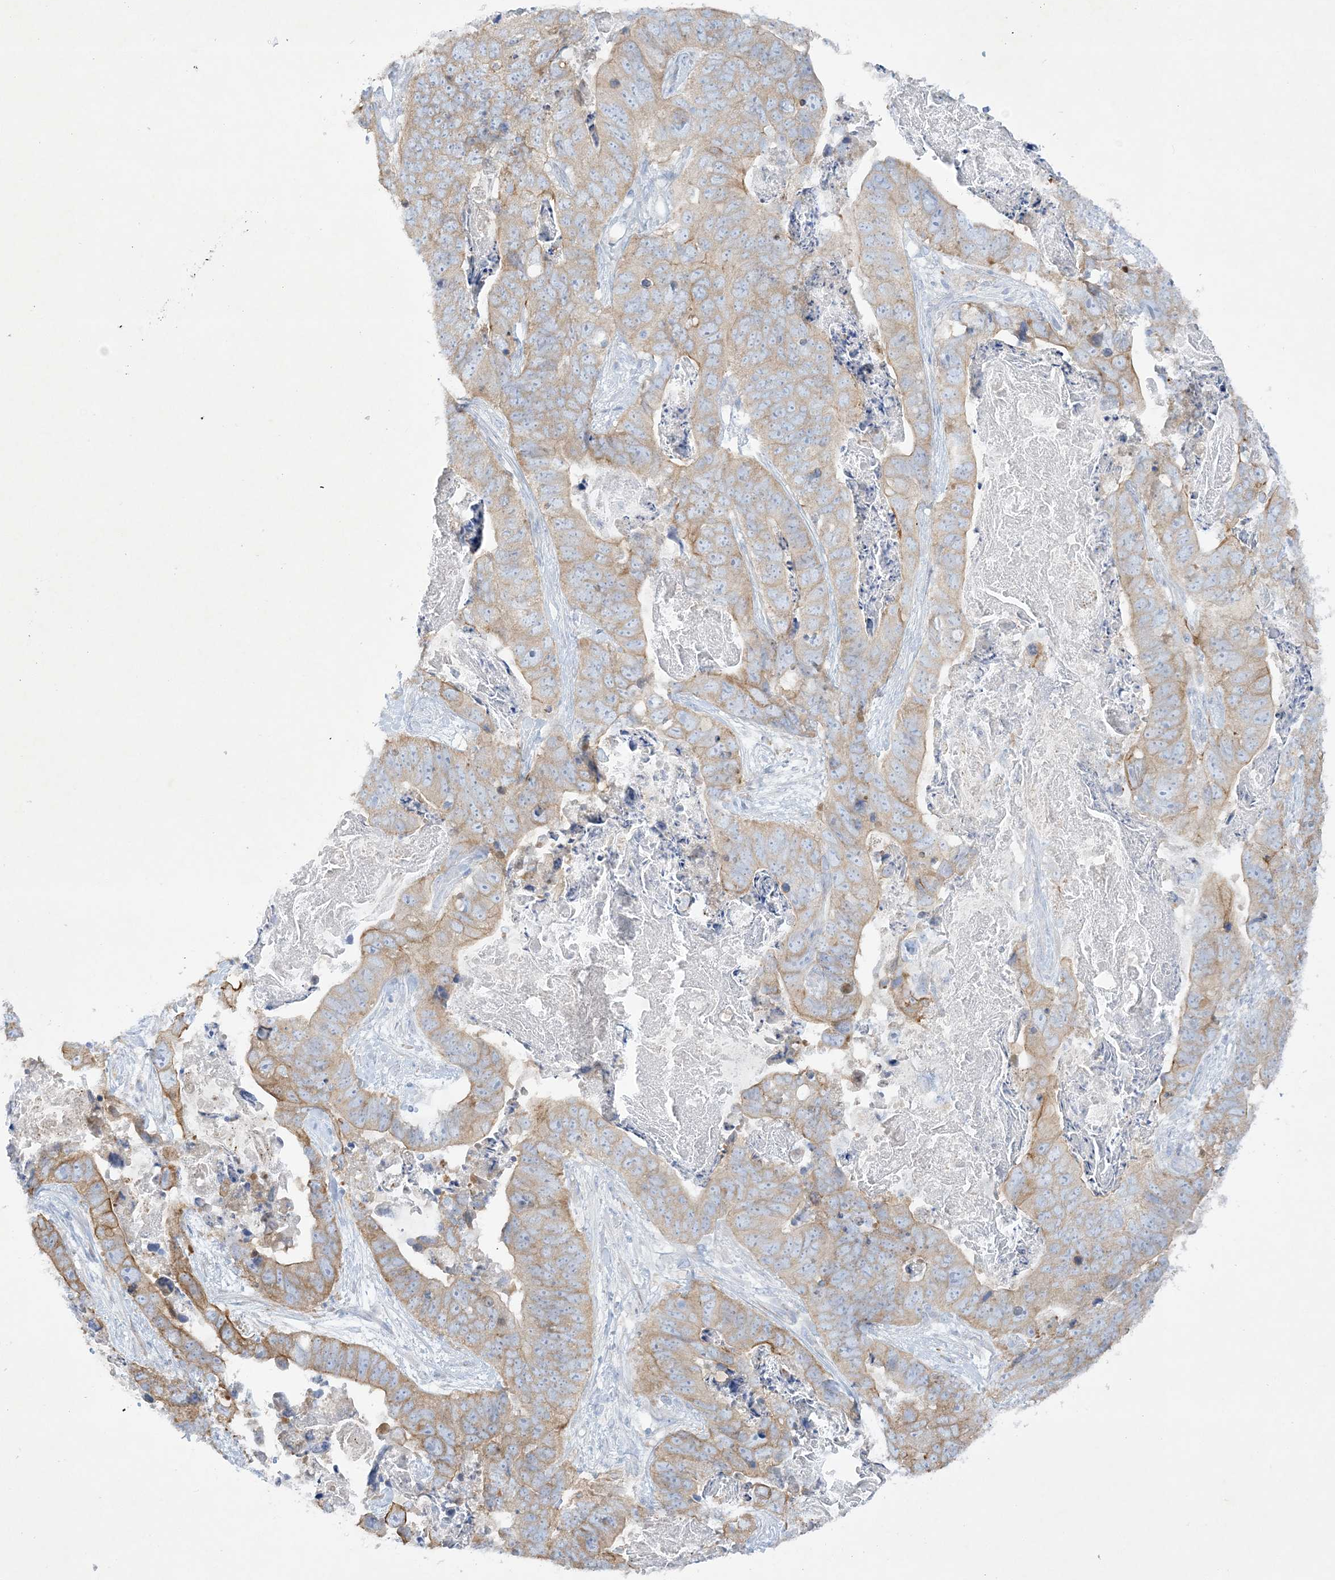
{"staining": {"intensity": "weak", "quantity": ">75%", "location": "cytoplasmic/membranous"}, "tissue": "stomach cancer", "cell_type": "Tumor cells", "image_type": "cancer", "snomed": [{"axis": "morphology", "description": "Adenocarcinoma, NOS"}, {"axis": "topography", "description": "Stomach"}], "caption": "Adenocarcinoma (stomach) tissue exhibits weak cytoplasmic/membranous staining in approximately >75% of tumor cells, visualized by immunohistochemistry.", "gene": "FARSB", "patient": {"sex": "female", "age": 89}}